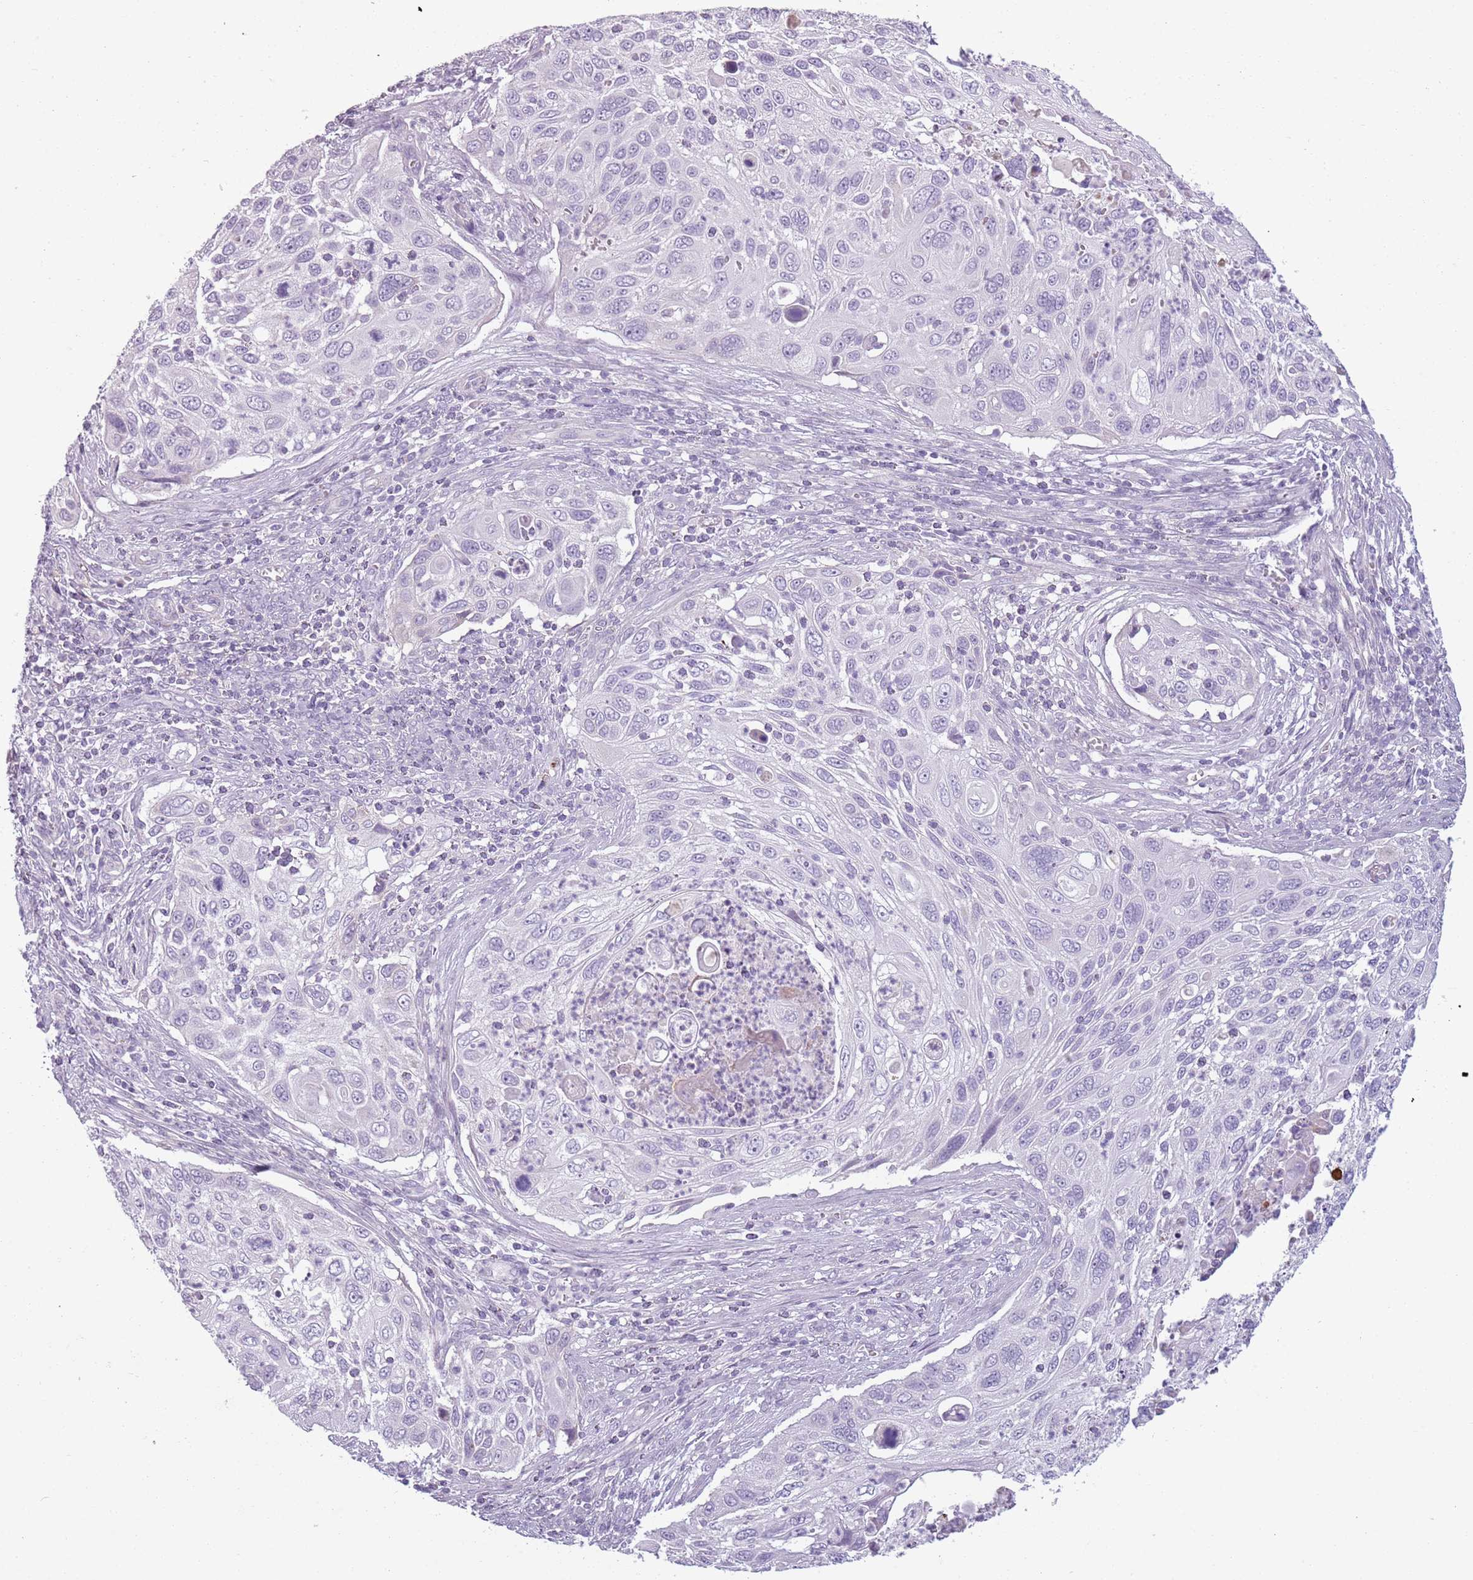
{"staining": {"intensity": "negative", "quantity": "none", "location": "none"}, "tissue": "cervical cancer", "cell_type": "Tumor cells", "image_type": "cancer", "snomed": [{"axis": "morphology", "description": "Squamous cell carcinoma, NOS"}, {"axis": "topography", "description": "Cervix"}], "caption": "An image of cervical squamous cell carcinoma stained for a protein demonstrates no brown staining in tumor cells.", "gene": "MEGF8", "patient": {"sex": "female", "age": 70}}